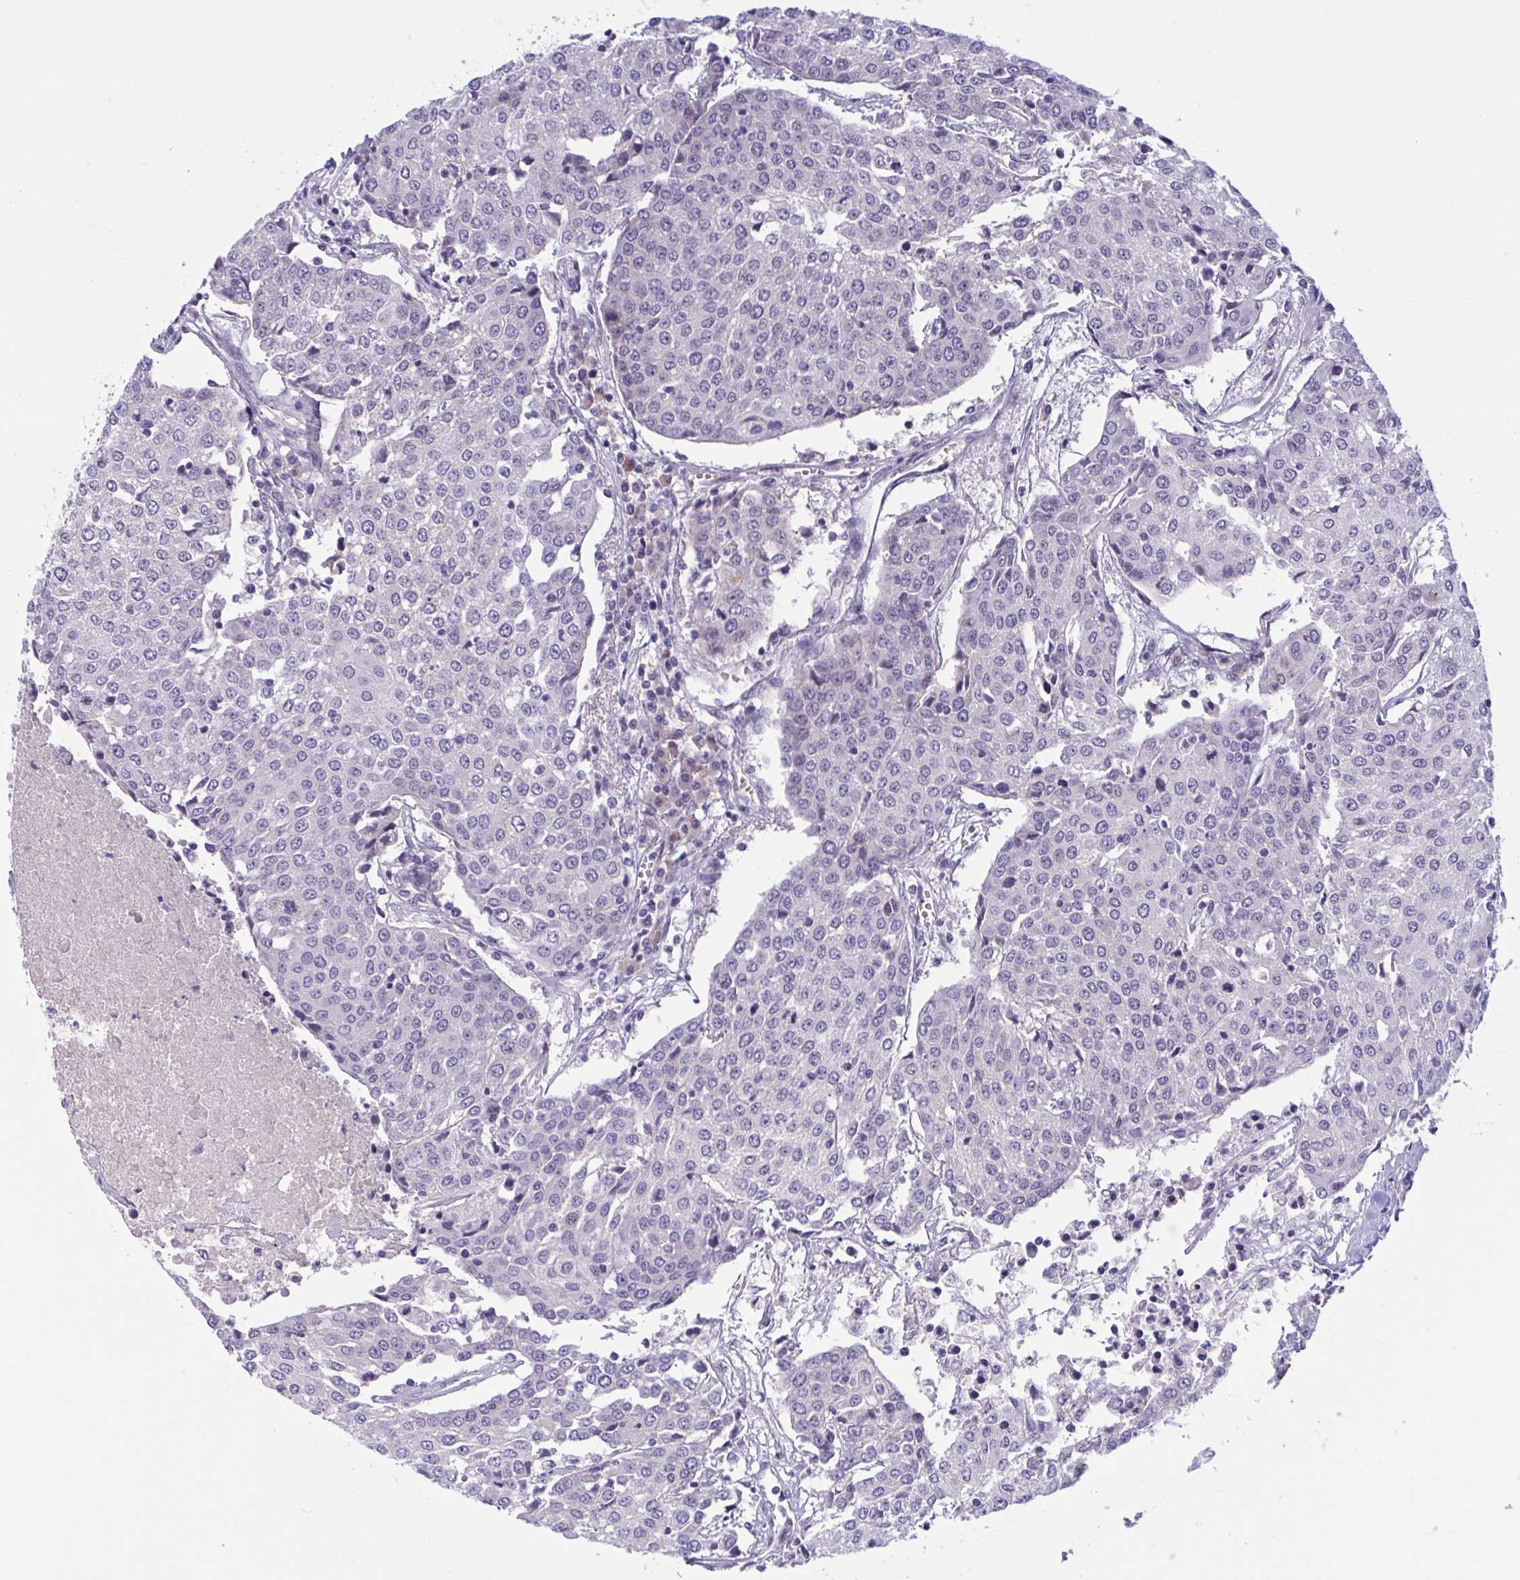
{"staining": {"intensity": "negative", "quantity": "none", "location": "none"}, "tissue": "urothelial cancer", "cell_type": "Tumor cells", "image_type": "cancer", "snomed": [{"axis": "morphology", "description": "Urothelial carcinoma, High grade"}, {"axis": "topography", "description": "Urinary bladder"}], "caption": "This image is of high-grade urothelial carcinoma stained with IHC to label a protein in brown with the nuclei are counter-stained blue. There is no positivity in tumor cells. The staining was performed using DAB to visualize the protein expression in brown, while the nuclei were stained in blue with hematoxylin (Magnification: 20x).", "gene": "CNGB3", "patient": {"sex": "female", "age": 85}}